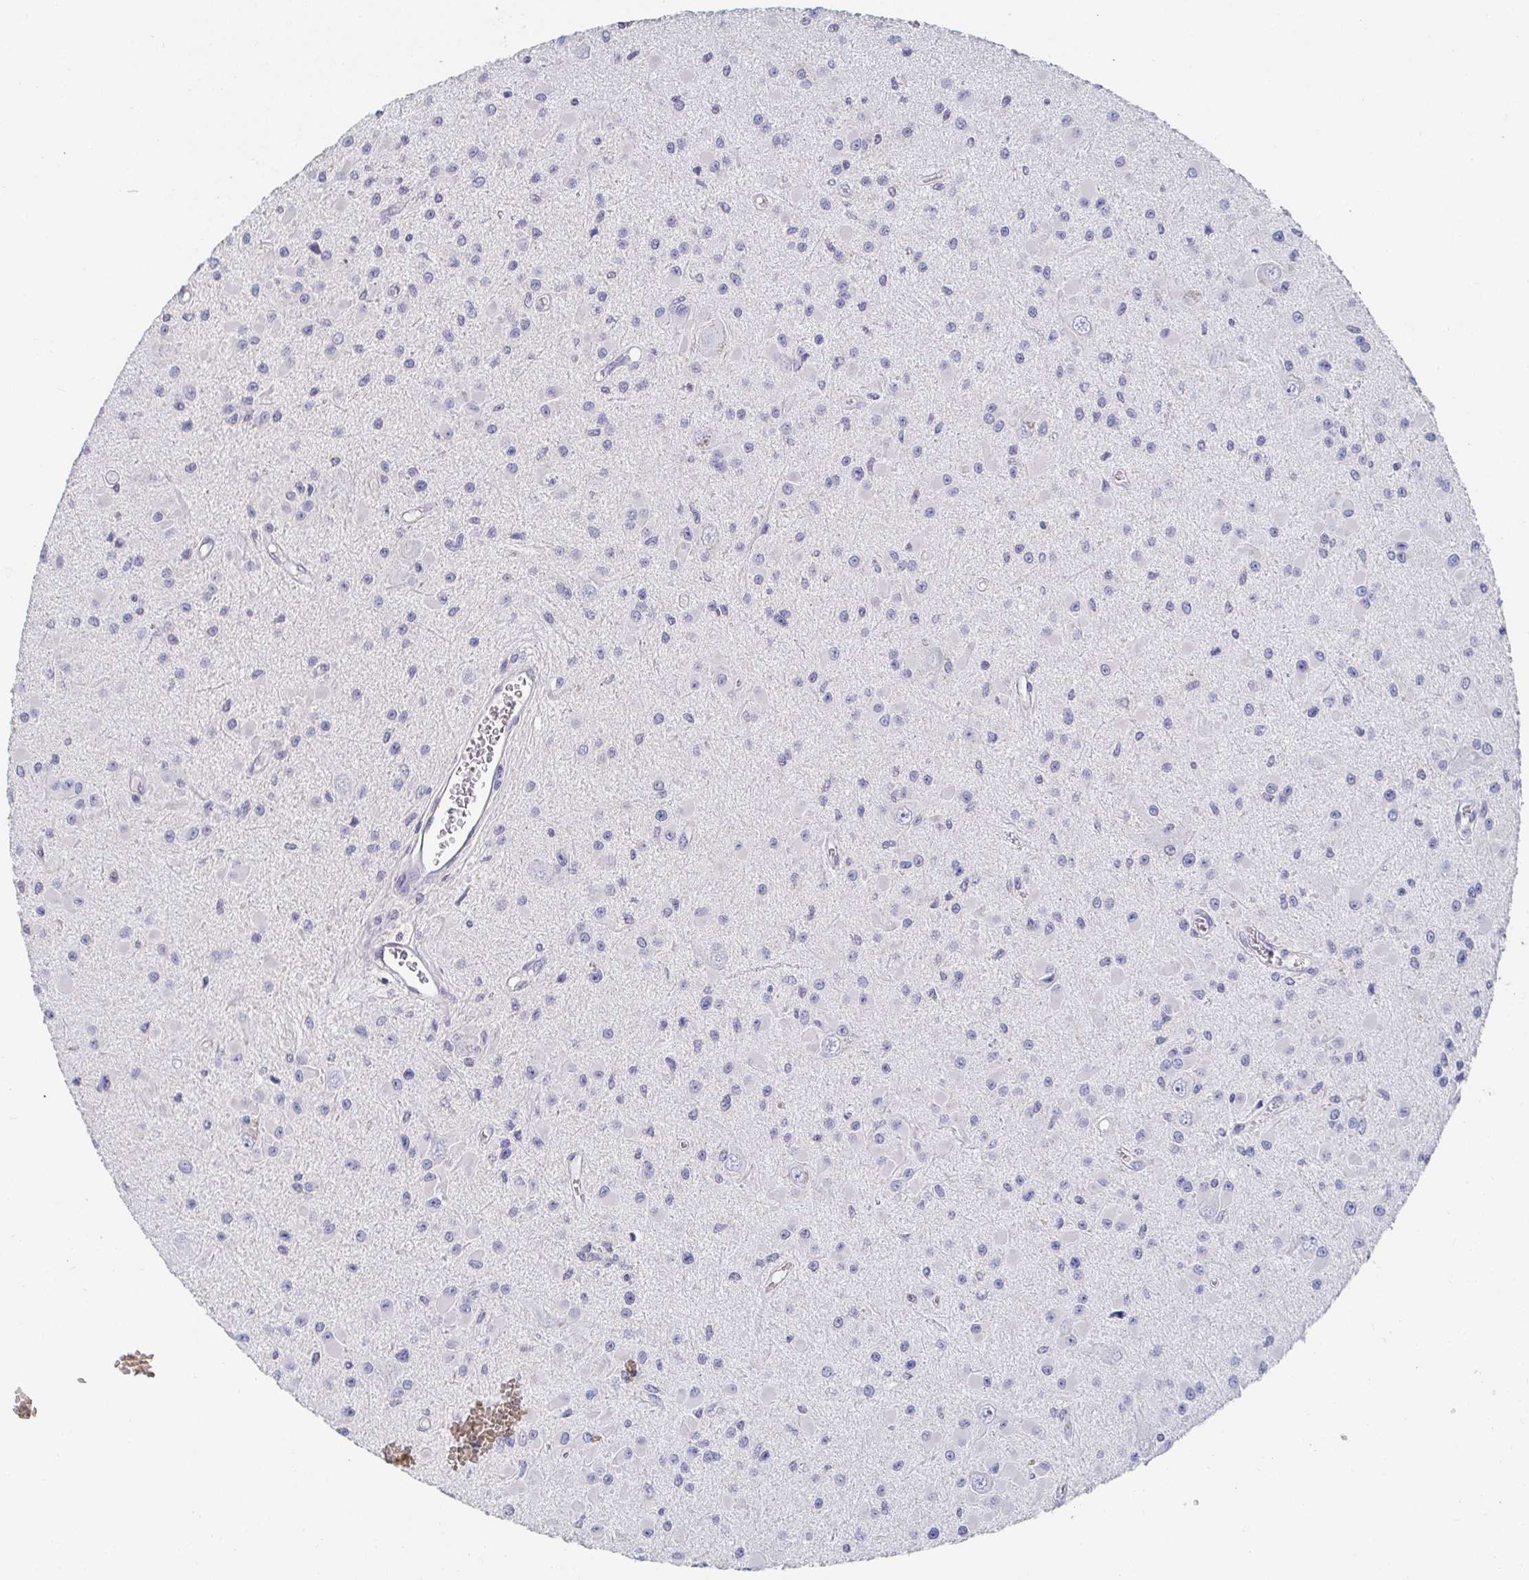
{"staining": {"intensity": "negative", "quantity": "none", "location": "none"}, "tissue": "glioma", "cell_type": "Tumor cells", "image_type": "cancer", "snomed": [{"axis": "morphology", "description": "Glioma, malignant, High grade"}, {"axis": "topography", "description": "Brain"}], "caption": "Tumor cells are negative for protein expression in human glioma.", "gene": "PDE6B", "patient": {"sex": "male", "age": 54}}